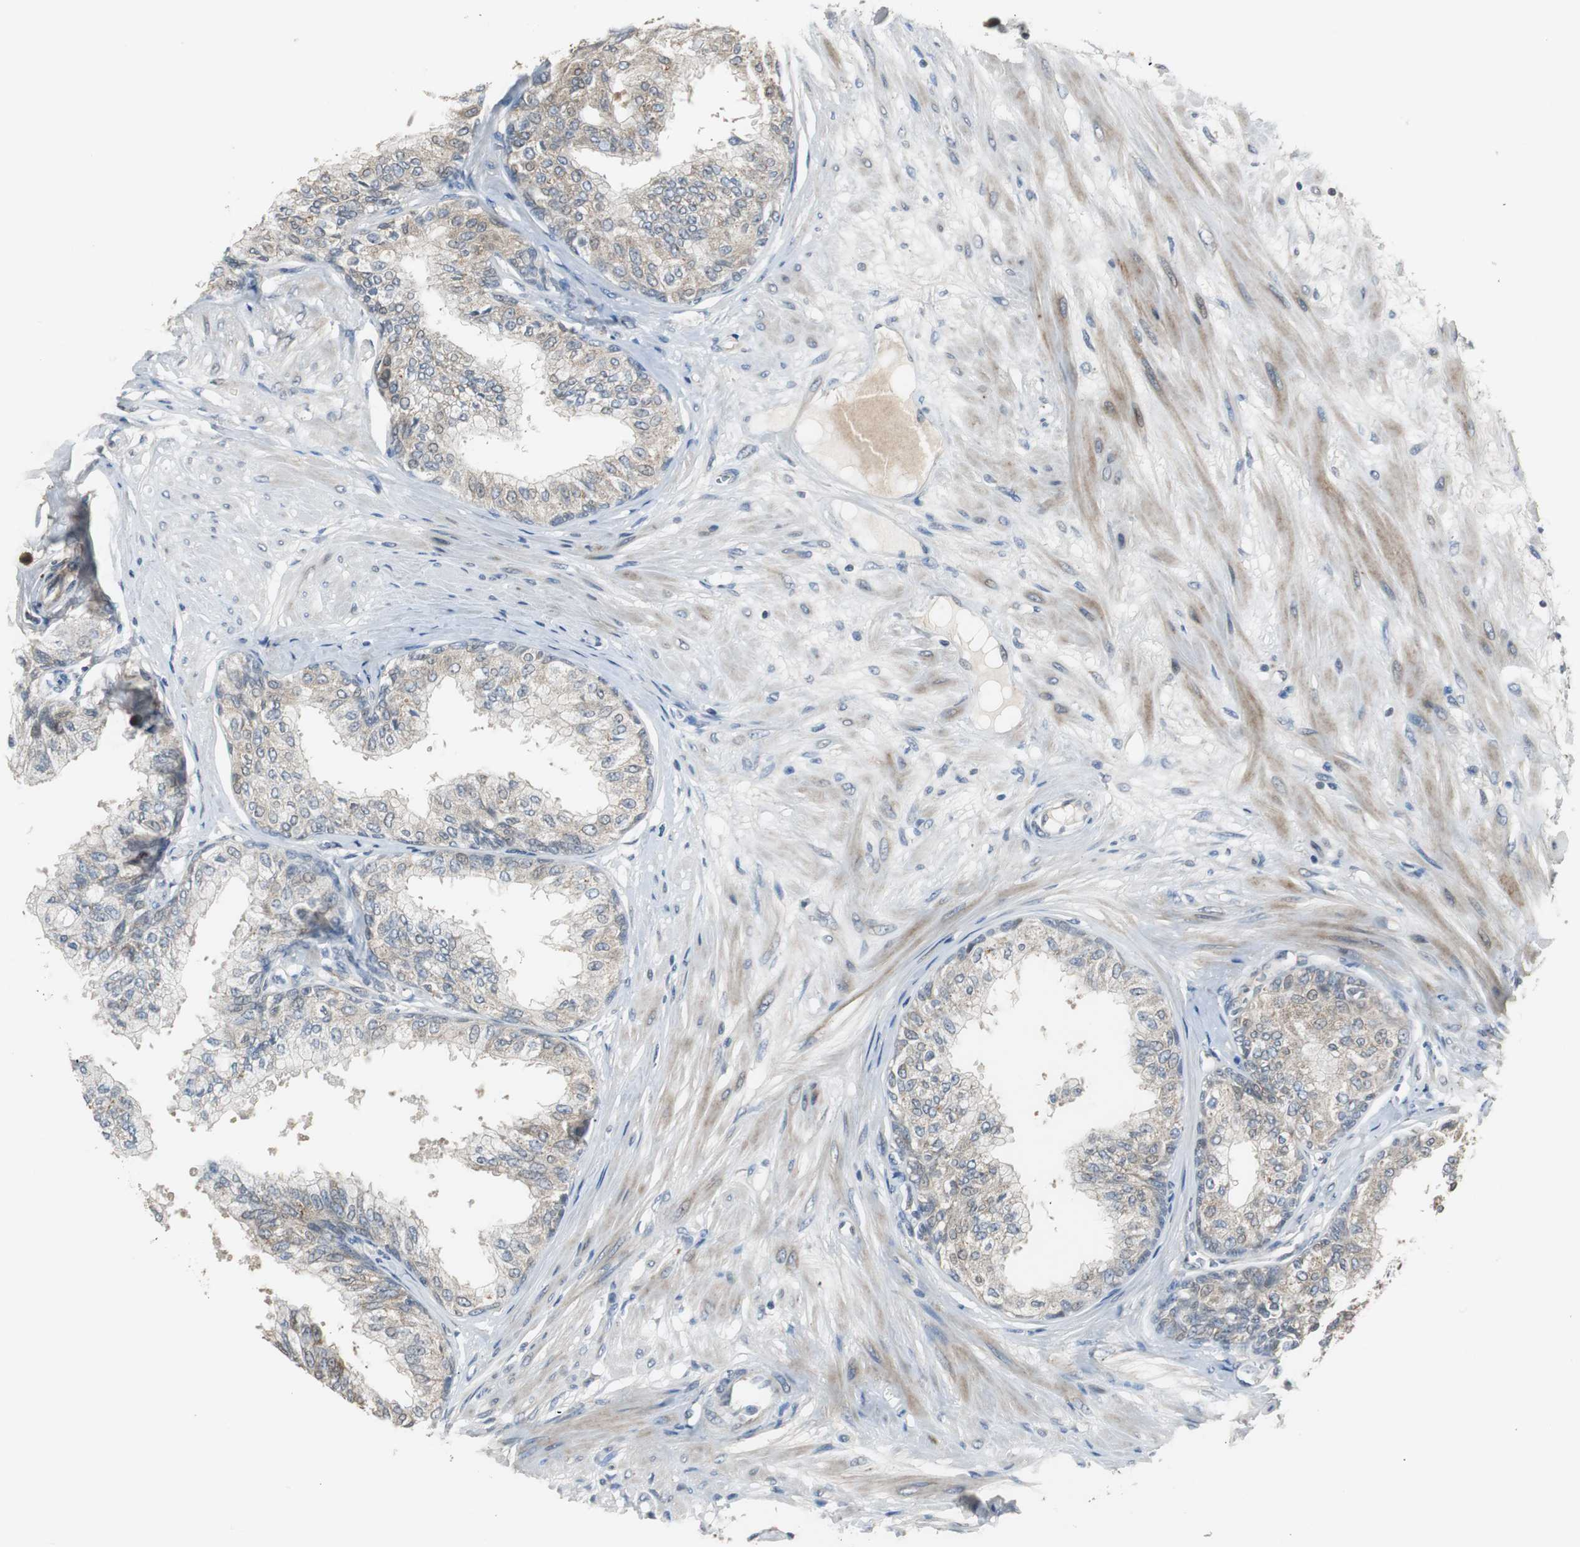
{"staining": {"intensity": "negative", "quantity": "none", "location": "none"}, "tissue": "prostate", "cell_type": "Glandular cells", "image_type": "normal", "snomed": [{"axis": "morphology", "description": "Normal tissue, NOS"}, {"axis": "topography", "description": "Prostate"}, {"axis": "topography", "description": "Seminal veicle"}], "caption": "This is an immunohistochemistry (IHC) image of normal human prostate. There is no staining in glandular cells.", "gene": "MYT1", "patient": {"sex": "male", "age": 60}}